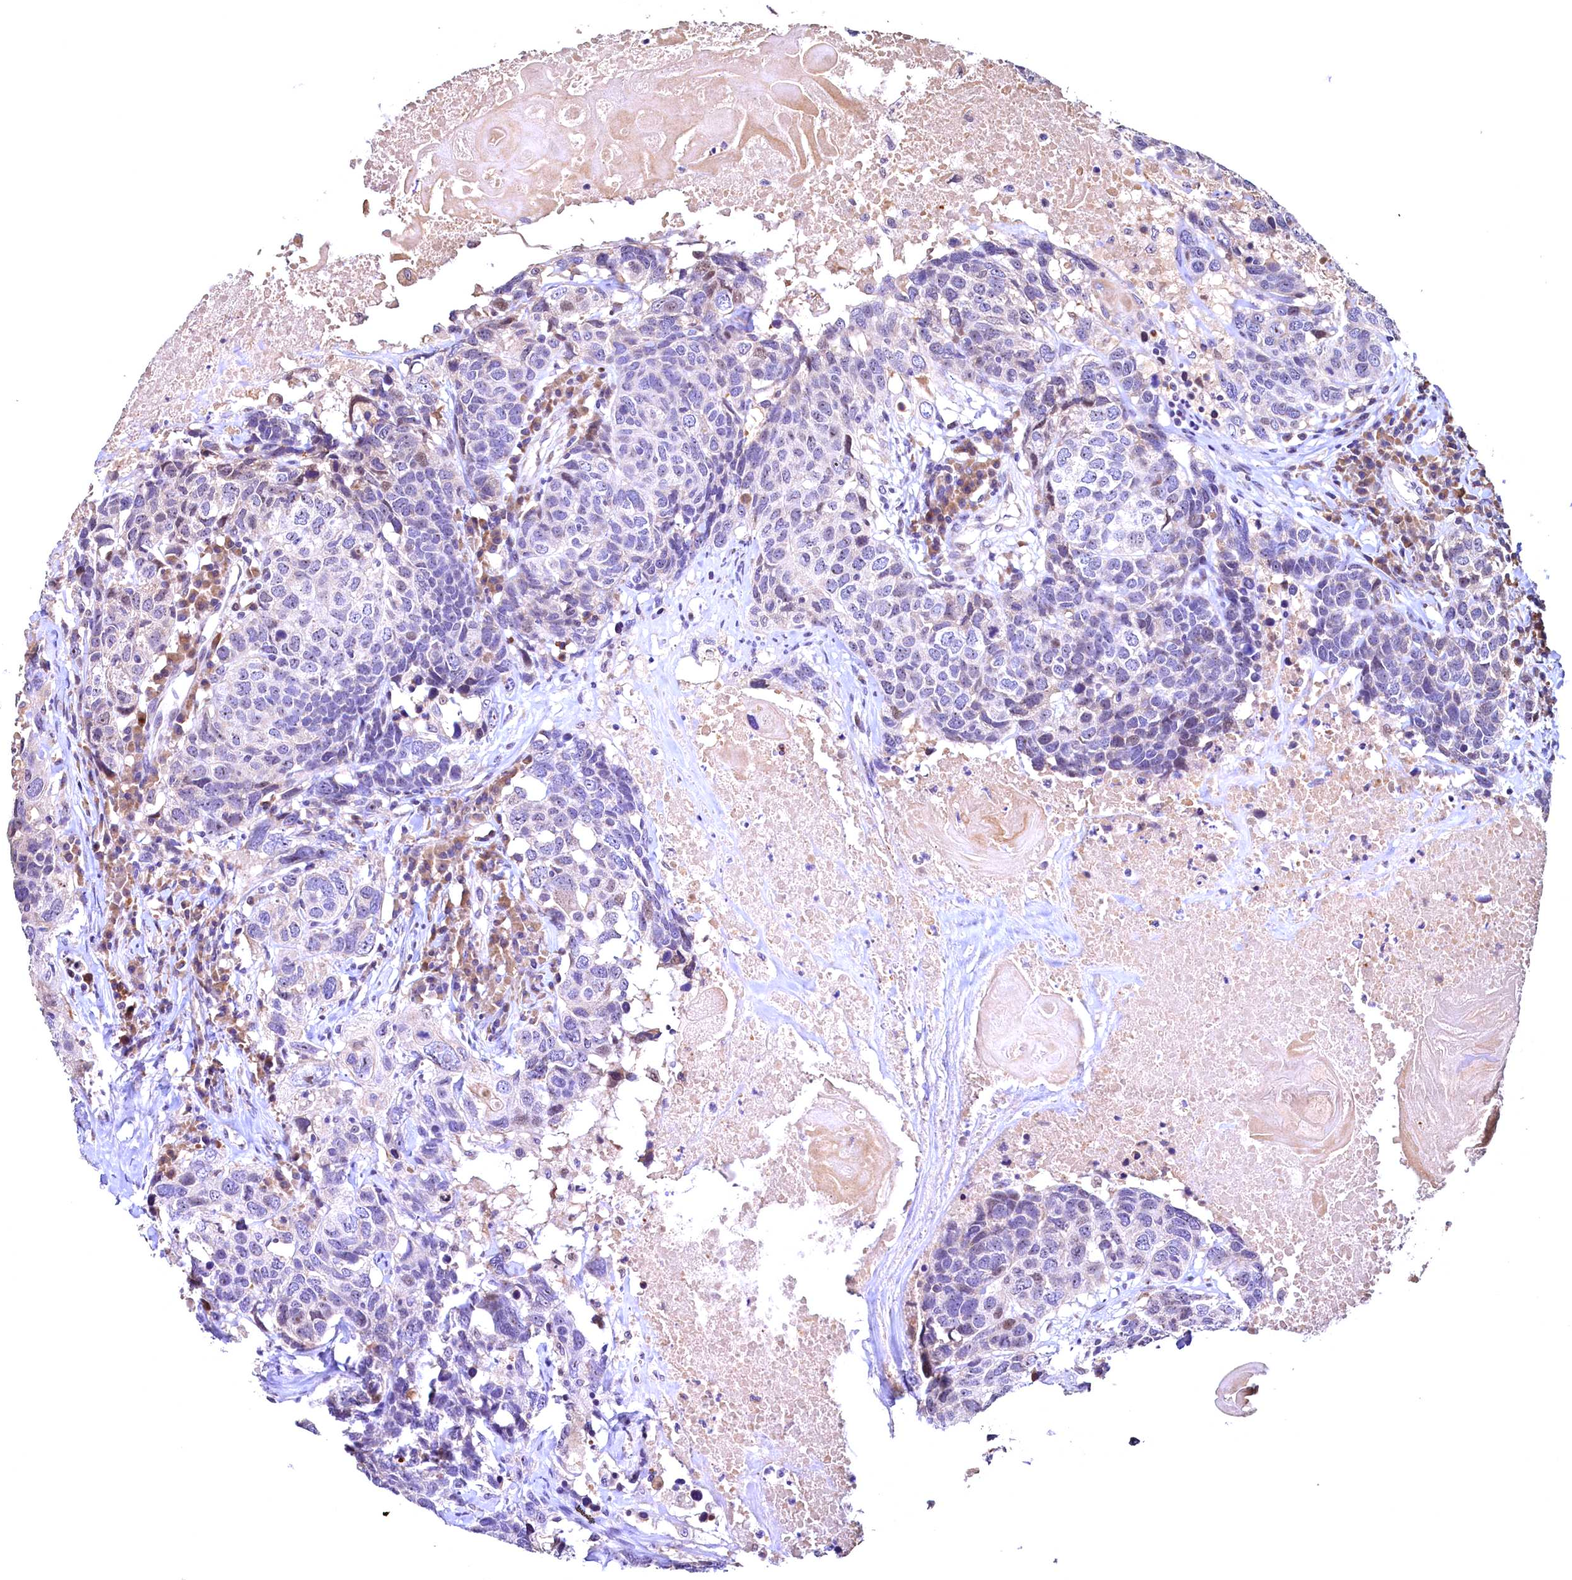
{"staining": {"intensity": "negative", "quantity": "none", "location": "none"}, "tissue": "head and neck cancer", "cell_type": "Tumor cells", "image_type": "cancer", "snomed": [{"axis": "morphology", "description": "Squamous cell carcinoma, NOS"}, {"axis": "topography", "description": "Head-Neck"}], "caption": "DAB (3,3'-diaminobenzidine) immunohistochemical staining of head and neck squamous cell carcinoma displays no significant positivity in tumor cells. (DAB (3,3'-diaminobenzidine) immunohistochemistry (IHC) visualized using brightfield microscopy, high magnification).", "gene": "LATS2", "patient": {"sex": "male", "age": 66}}